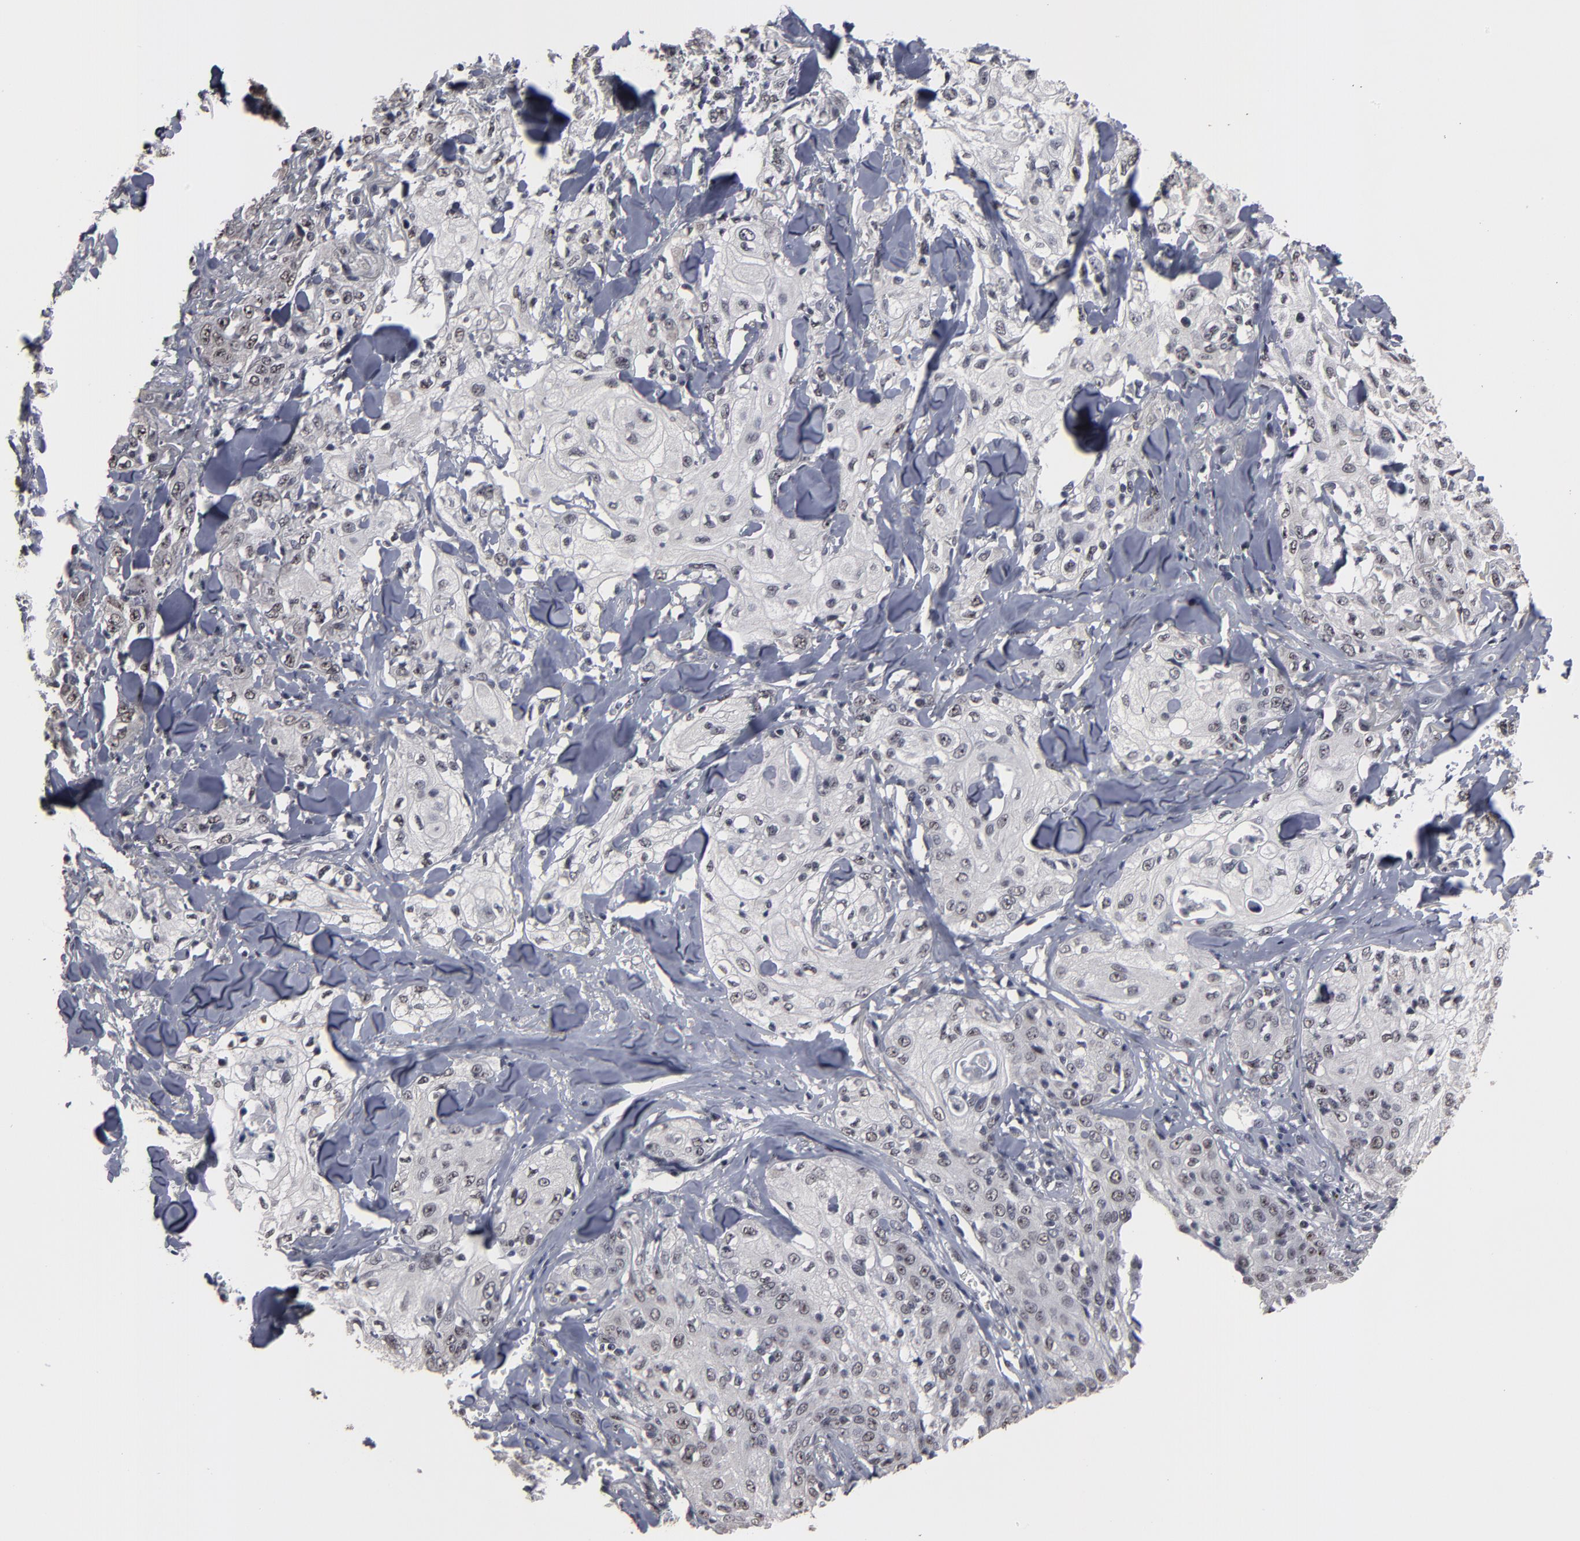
{"staining": {"intensity": "weak", "quantity": "<25%", "location": "nuclear"}, "tissue": "skin cancer", "cell_type": "Tumor cells", "image_type": "cancer", "snomed": [{"axis": "morphology", "description": "Squamous cell carcinoma, NOS"}, {"axis": "topography", "description": "Skin"}], "caption": "Human skin cancer stained for a protein using immunohistochemistry displays no expression in tumor cells.", "gene": "SSRP1", "patient": {"sex": "male", "age": 65}}